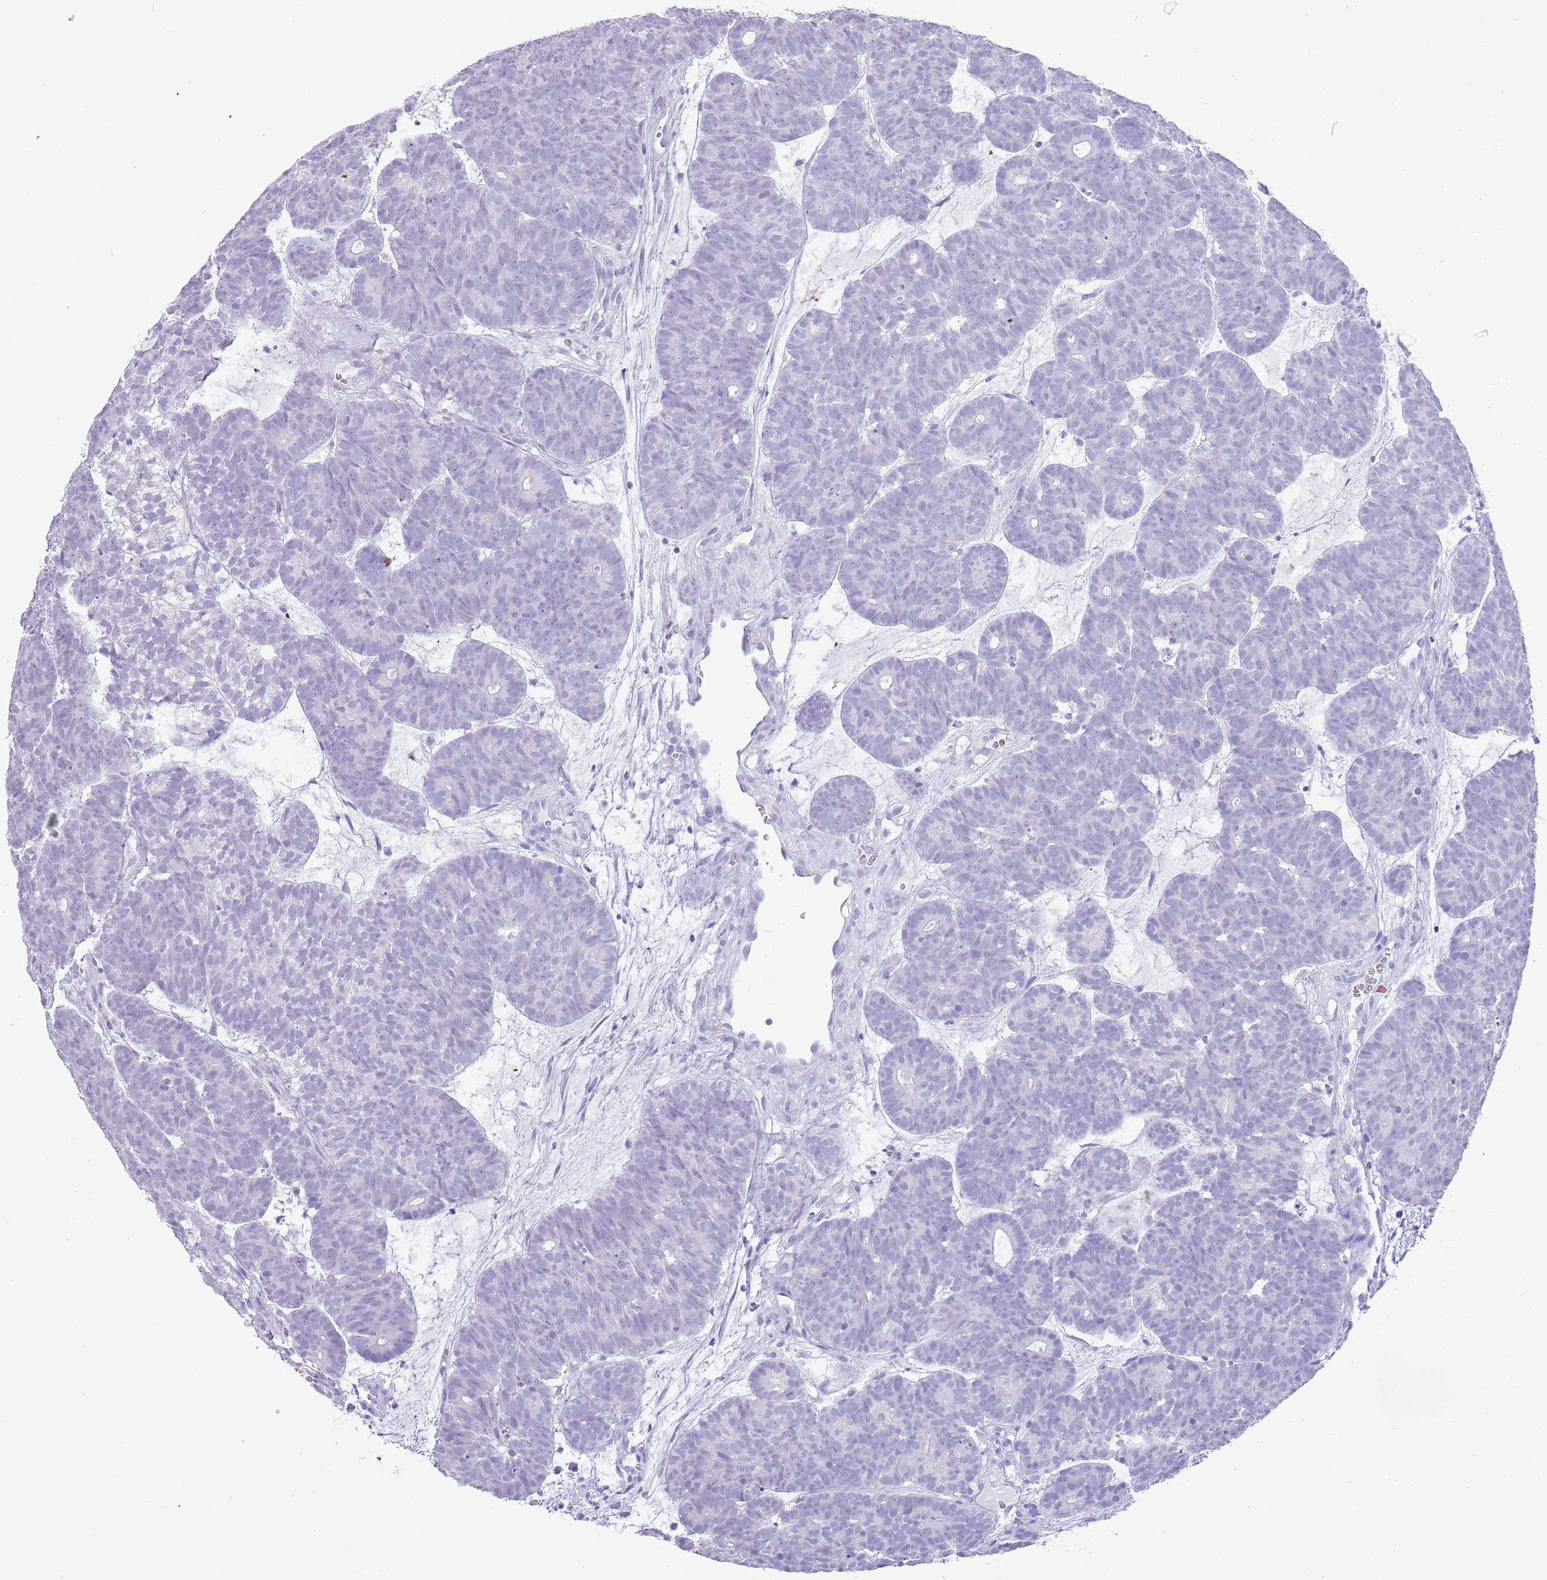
{"staining": {"intensity": "negative", "quantity": "none", "location": "none"}, "tissue": "head and neck cancer", "cell_type": "Tumor cells", "image_type": "cancer", "snomed": [{"axis": "morphology", "description": "Adenocarcinoma, NOS"}, {"axis": "topography", "description": "Head-Neck"}], "caption": "A high-resolution photomicrograph shows IHC staining of adenocarcinoma (head and neck), which demonstrates no significant staining in tumor cells.", "gene": "NBPF3", "patient": {"sex": "female", "age": 81}}